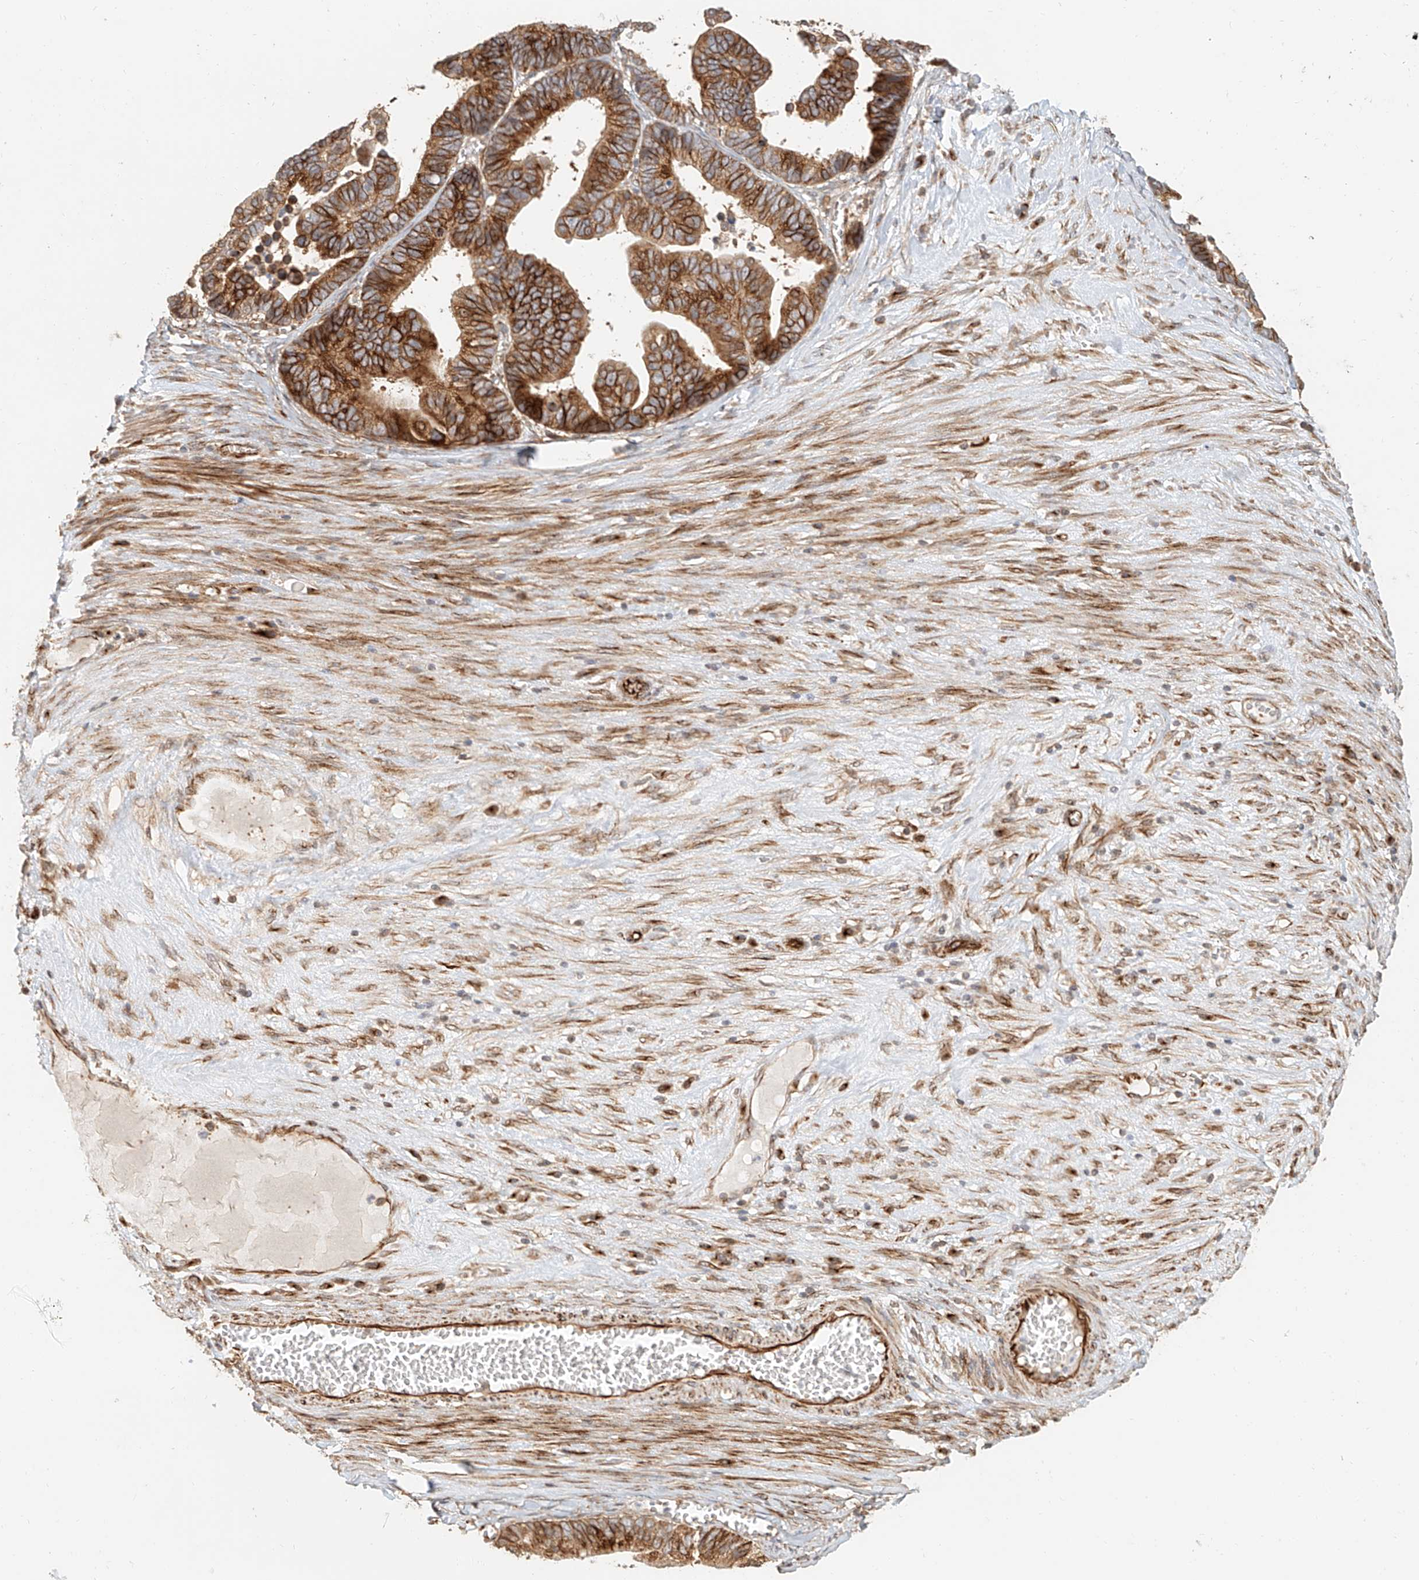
{"staining": {"intensity": "strong", "quantity": ">75%", "location": "cytoplasmic/membranous"}, "tissue": "ovarian cancer", "cell_type": "Tumor cells", "image_type": "cancer", "snomed": [{"axis": "morphology", "description": "Cystadenocarcinoma, serous, NOS"}, {"axis": "topography", "description": "Ovary"}], "caption": "Tumor cells demonstrate strong cytoplasmic/membranous staining in approximately >75% of cells in serous cystadenocarcinoma (ovarian). (Stains: DAB (3,3'-diaminobenzidine) in brown, nuclei in blue, Microscopy: brightfield microscopy at high magnification).", "gene": "NAP1L1", "patient": {"sex": "female", "age": 56}}